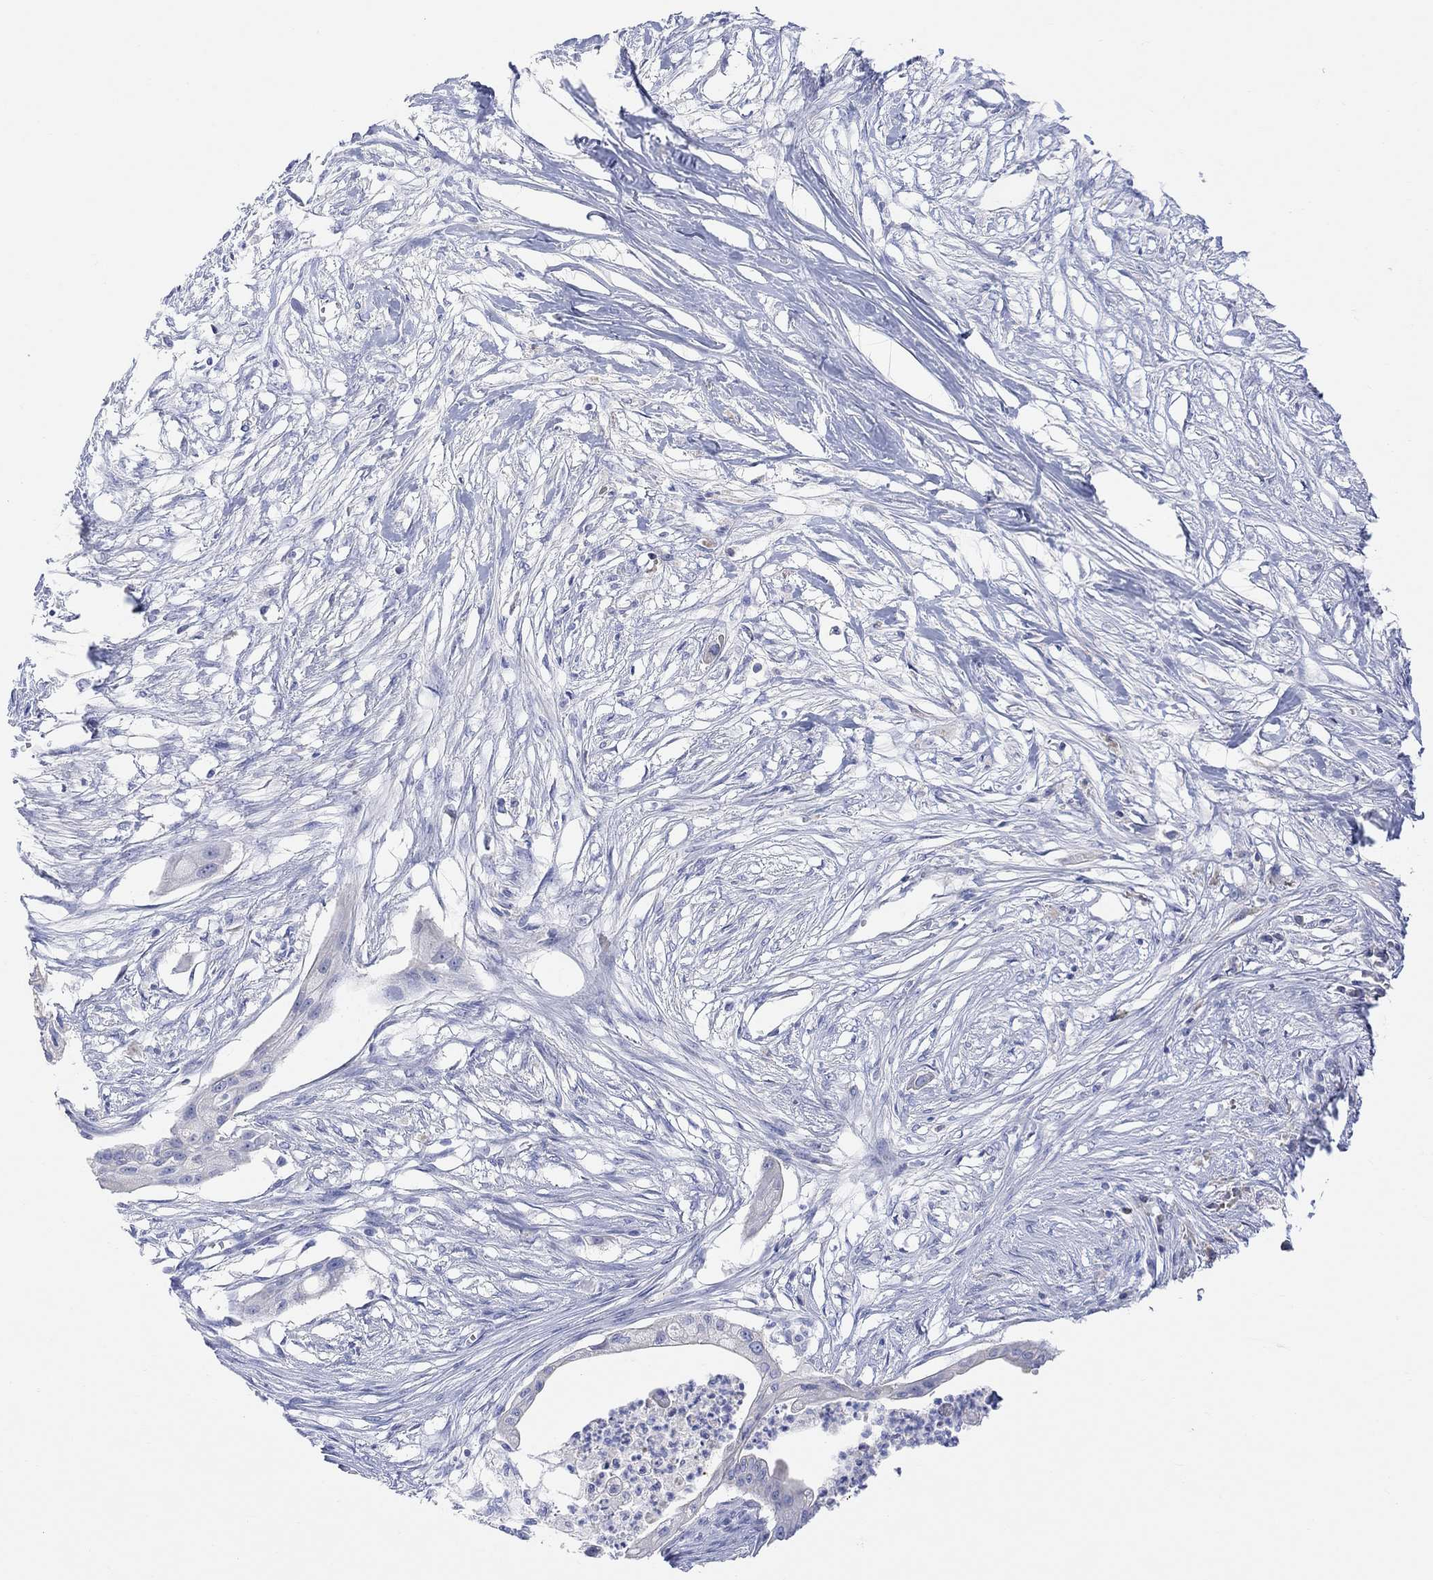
{"staining": {"intensity": "negative", "quantity": "none", "location": "none"}, "tissue": "pancreatic cancer", "cell_type": "Tumor cells", "image_type": "cancer", "snomed": [{"axis": "morphology", "description": "Normal tissue, NOS"}, {"axis": "morphology", "description": "Adenocarcinoma, NOS"}, {"axis": "topography", "description": "Pancreas"}], "caption": "Image shows no protein positivity in tumor cells of pancreatic adenocarcinoma tissue. (DAB (3,3'-diaminobenzidine) IHC, high magnification).", "gene": "TYR", "patient": {"sex": "female", "age": 58}}